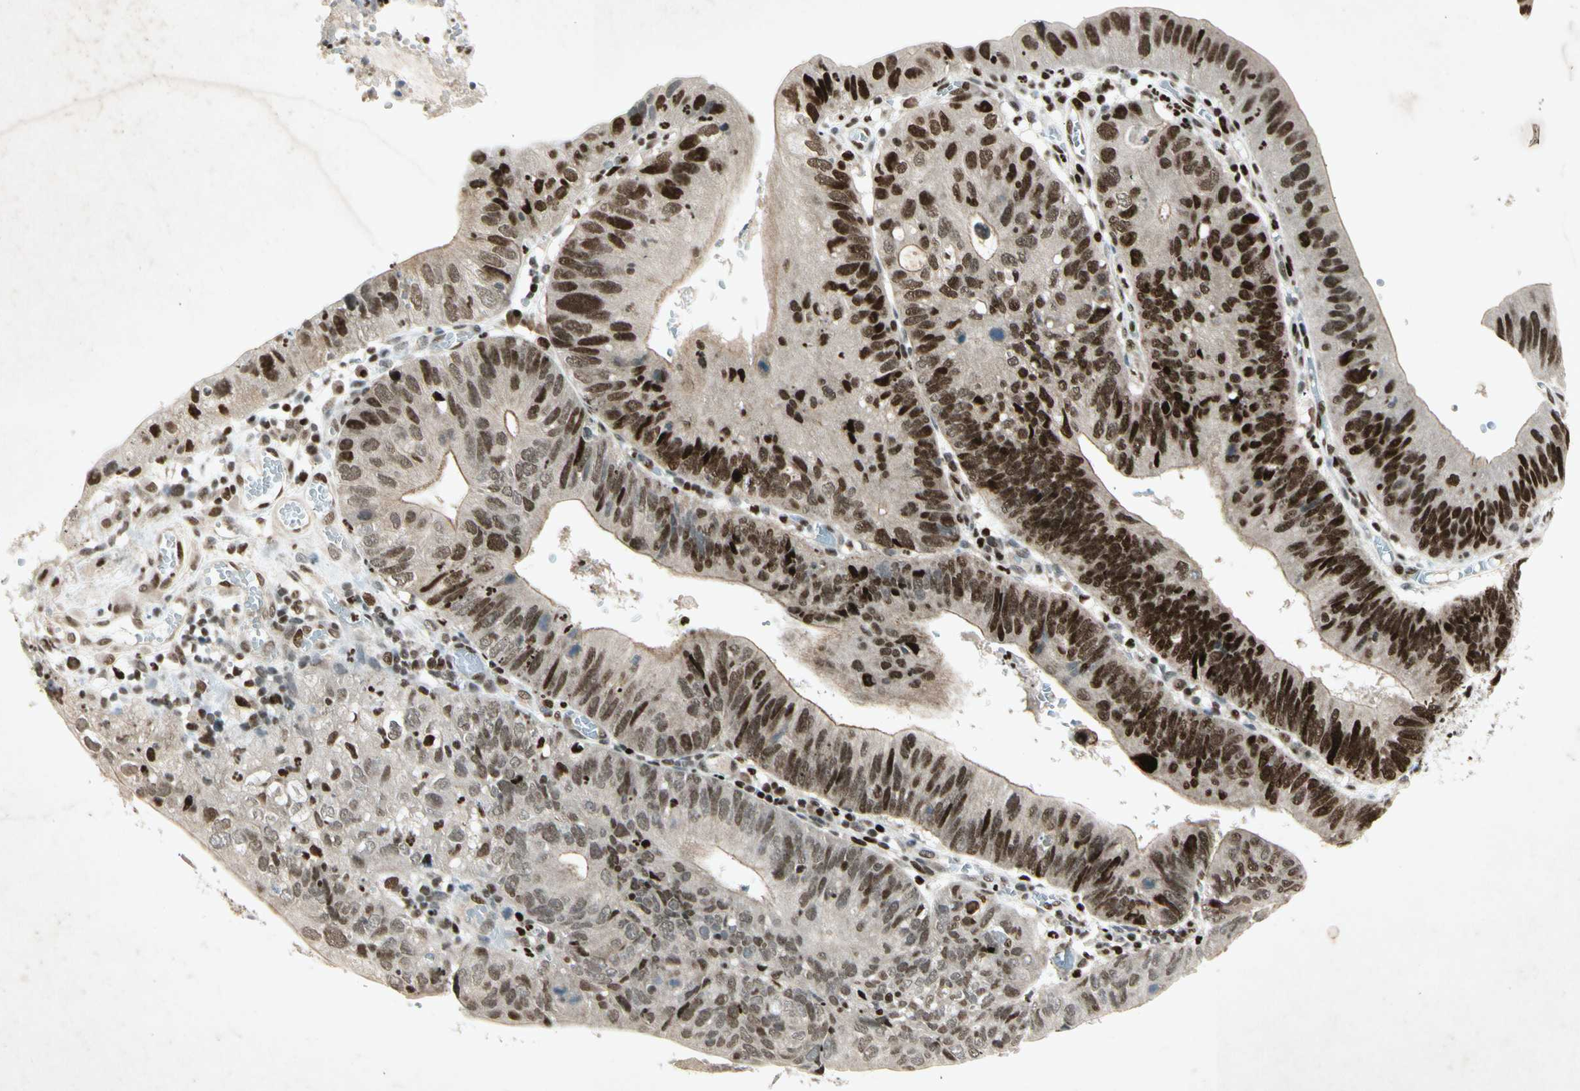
{"staining": {"intensity": "strong", "quantity": ">75%", "location": "nuclear"}, "tissue": "stomach cancer", "cell_type": "Tumor cells", "image_type": "cancer", "snomed": [{"axis": "morphology", "description": "Adenocarcinoma, NOS"}, {"axis": "topography", "description": "Stomach"}], "caption": "The immunohistochemical stain shows strong nuclear positivity in tumor cells of stomach cancer tissue. Using DAB (3,3'-diaminobenzidine) (brown) and hematoxylin (blue) stains, captured at high magnification using brightfield microscopy.", "gene": "RNF43", "patient": {"sex": "male", "age": 59}}